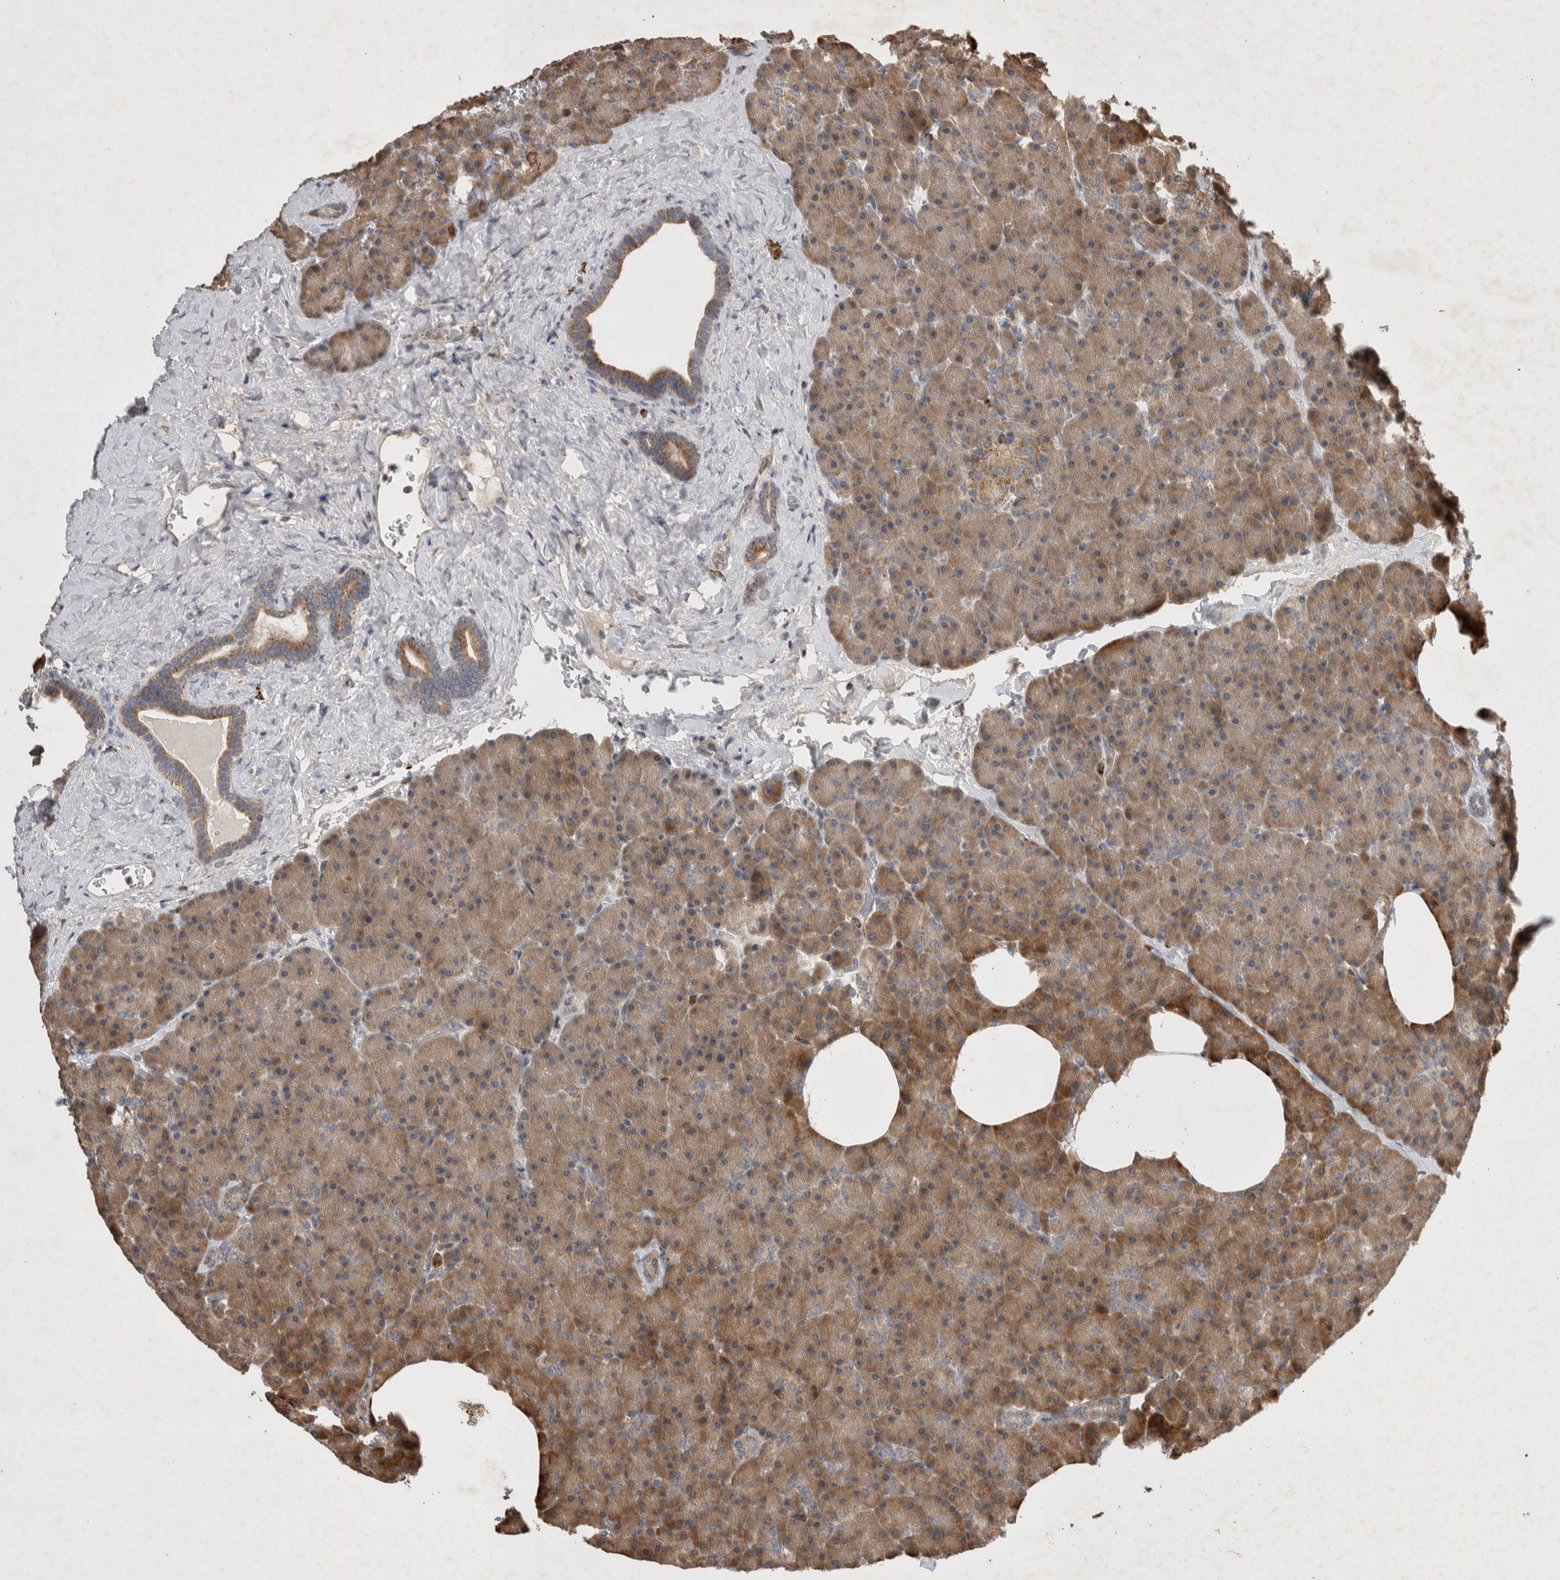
{"staining": {"intensity": "moderate", "quantity": ">75%", "location": "cytoplasmic/membranous"}, "tissue": "pancreas", "cell_type": "Exocrine glandular cells", "image_type": "normal", "snomed": [{"axis": "morphology", "description": "Normal tissue, NOS"}, {"axis": "morphology", "description": "Carcinoid, malignant, NOS"}, {"axis": "topography", "description": "Pancreas"}], "caption": "Exocrine glandular cells exhibit moderate cytoplasmic/membranous positivity in about >75% of cells in normal pancreas.", "gene": "SERAC1", "patient": {"sex": "female", "age": 35}}